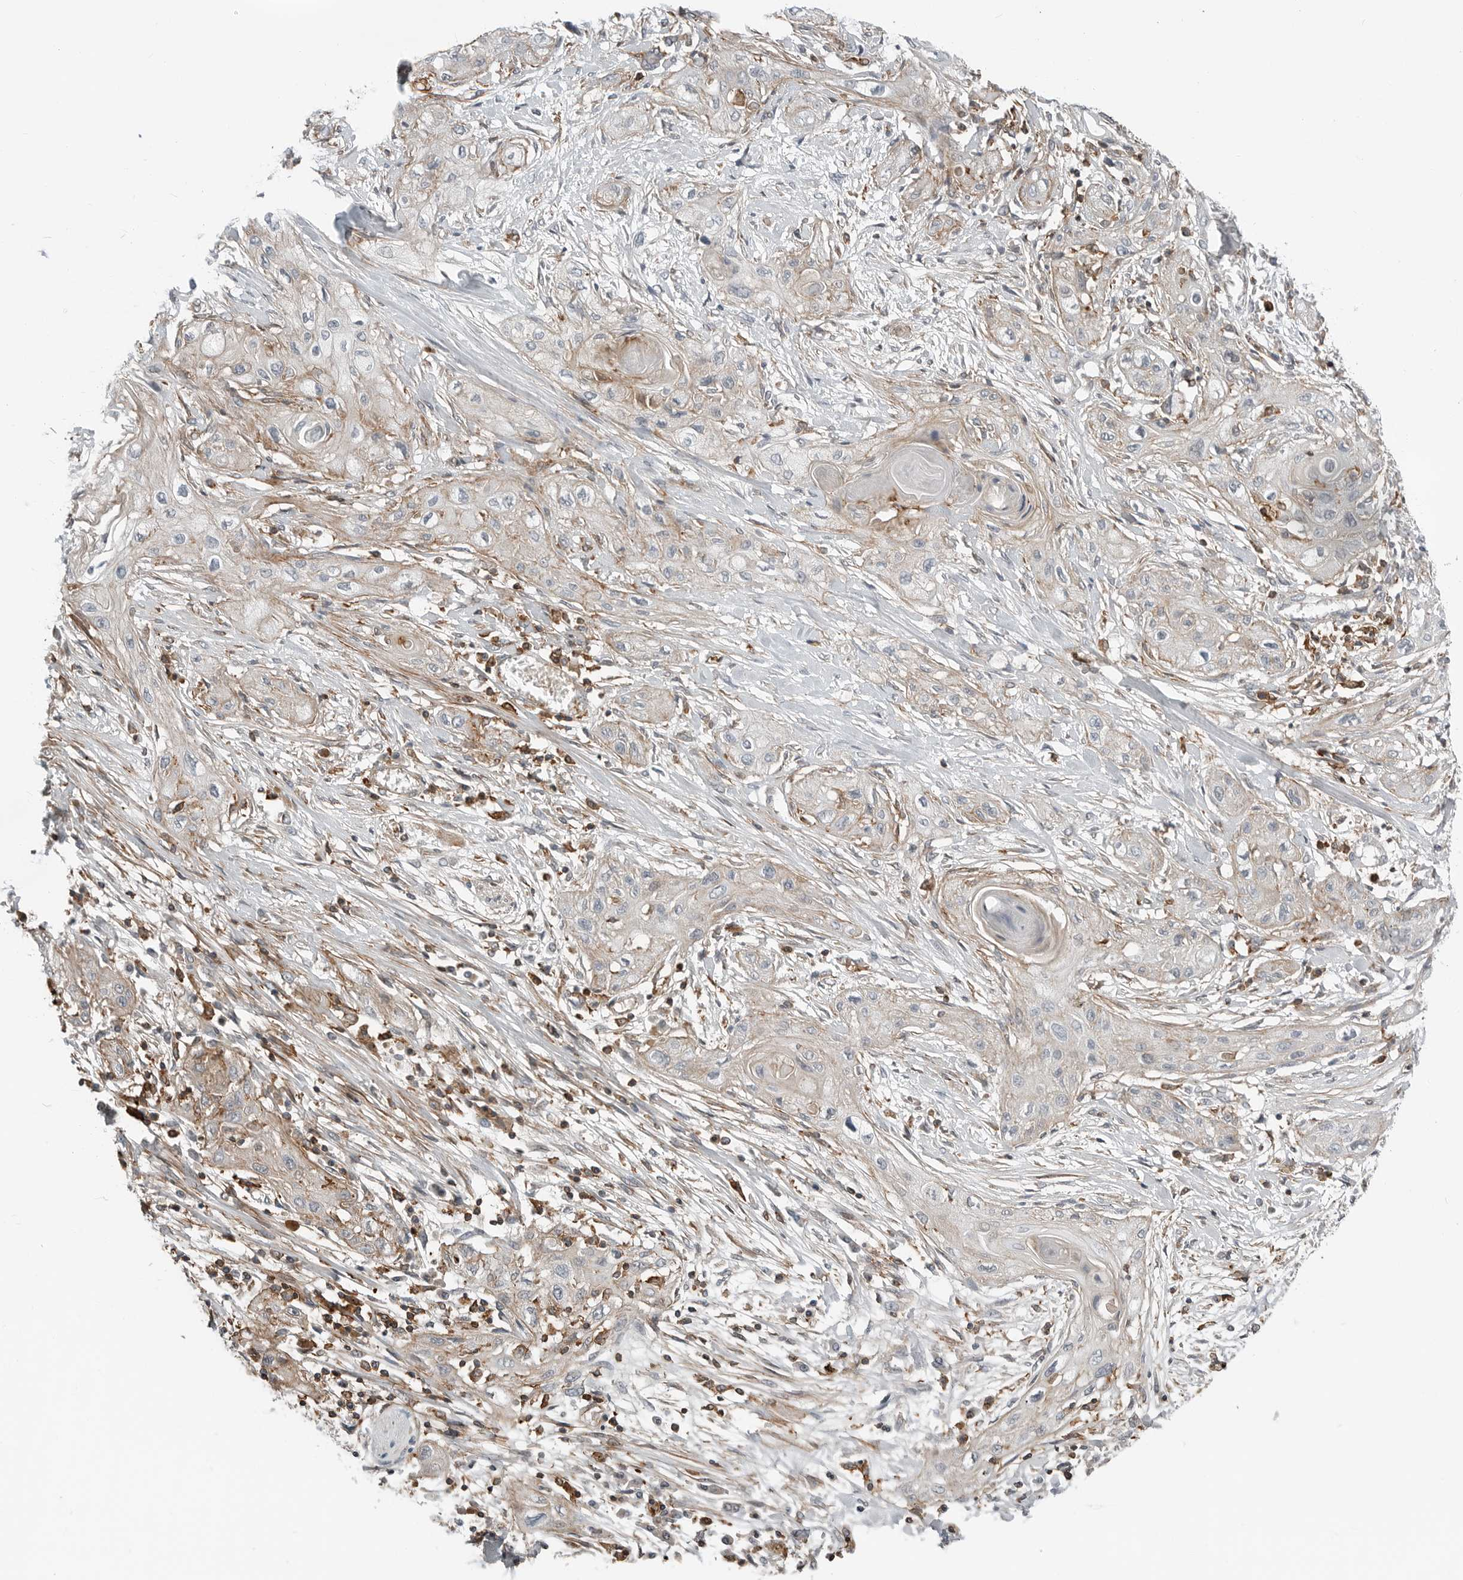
{"staining": {"intensity": "negative", "quantity": "none", "location": "none"}, "tissue": "lung cancer", "cell_type": "Tumor cells", "image_type": "cancer", "snomed": [{"axis": "morphology", "description": "Squamous cell carcinoma, NOS"}, {"axis": "topography", "description": "Lung"}], "caption": "High magnification brightfield microscopy of lung cancer stained with DAB (3,3'-diaminobenzidine) (brown) and counterstained with hematoxylin (blue): tumor cells show no significant positivity. (DAB immunohistochemistry visualized using brightfield microscopy, high magnification).", "gene": "LEFTY2", "patient": {"sex": "female", "age": 47}}